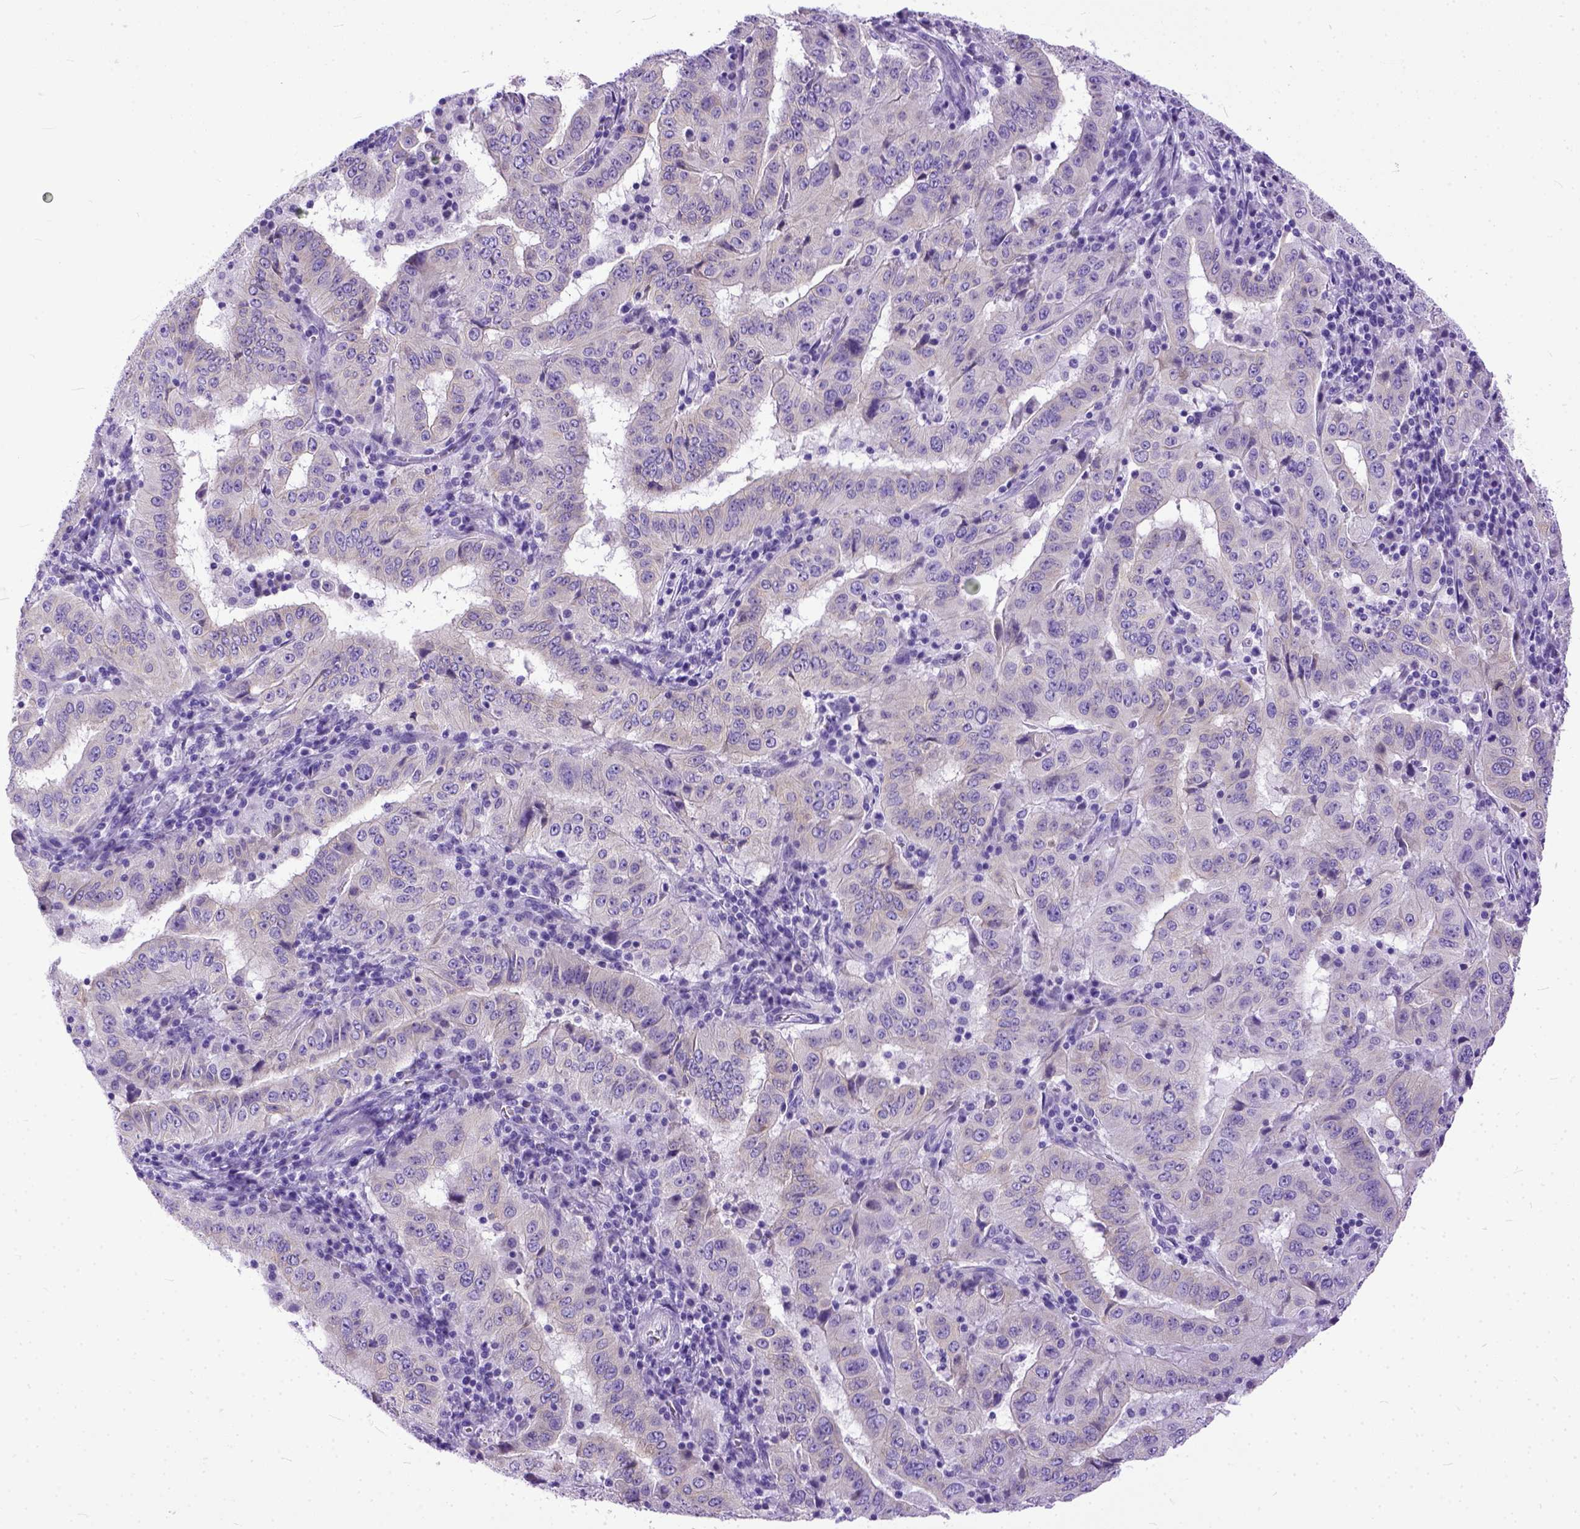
{"staining": {"intensity": "negative", "quantity": "none", "location": "none"}, "tissue": "pancreatic cancer", "cell_type": "Tumor cells", "image_type": "cancer", "snomed": [{"axis": "morphology", "description": "Adenocarcinoma, NOS"}, {"axis": "topography", "description": "Pancreas"}], "caption": "The image exhibits no staining of tumor cells in pancreatic cancer.", "gene": "PPL", "patient": {"sex": "male", "age": 63}}